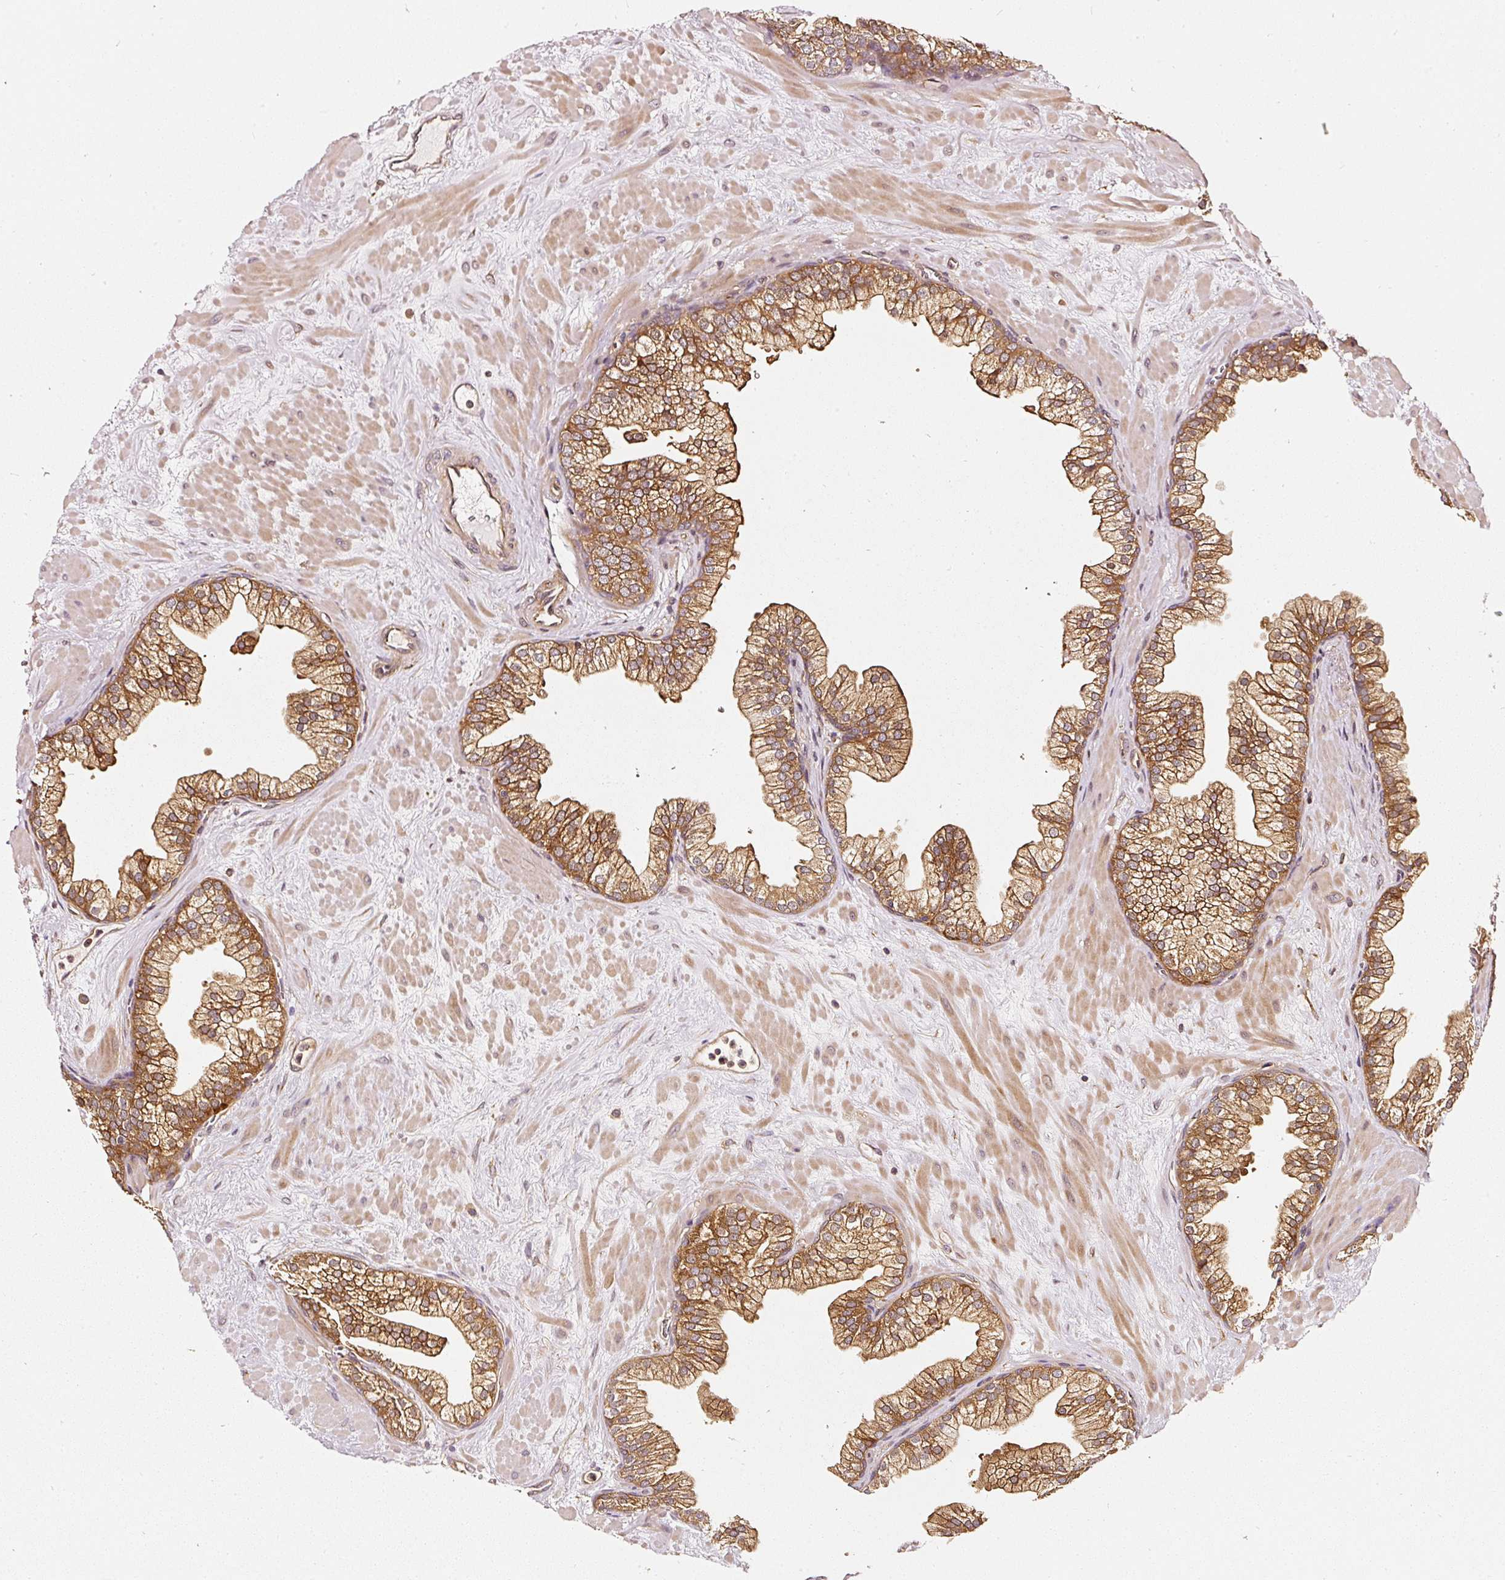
{"staining": {"intensity": "strong", "quantity": ">75%", "location": "cytoplasmic/membranous"}, "tissue": "prostate", "cell_type": "Glandular cells", "image_type": "normal", "snomed": [{"axis": "morphology", "description": "Normal tissue, NOS"}, {"axis": "topography", "description": "Prostate"}, {"axis": "topography", "description": "Peripheral nerve tissue"}], "caption": "Glandular cells reveal strong cytoplasmic/membranous staining in about >75% of cells in benign prostate. (IHC, brightfield microscopy, high magnification).", "gene": "ASMTL", "patient": {"sex": "male", "age": 61}}